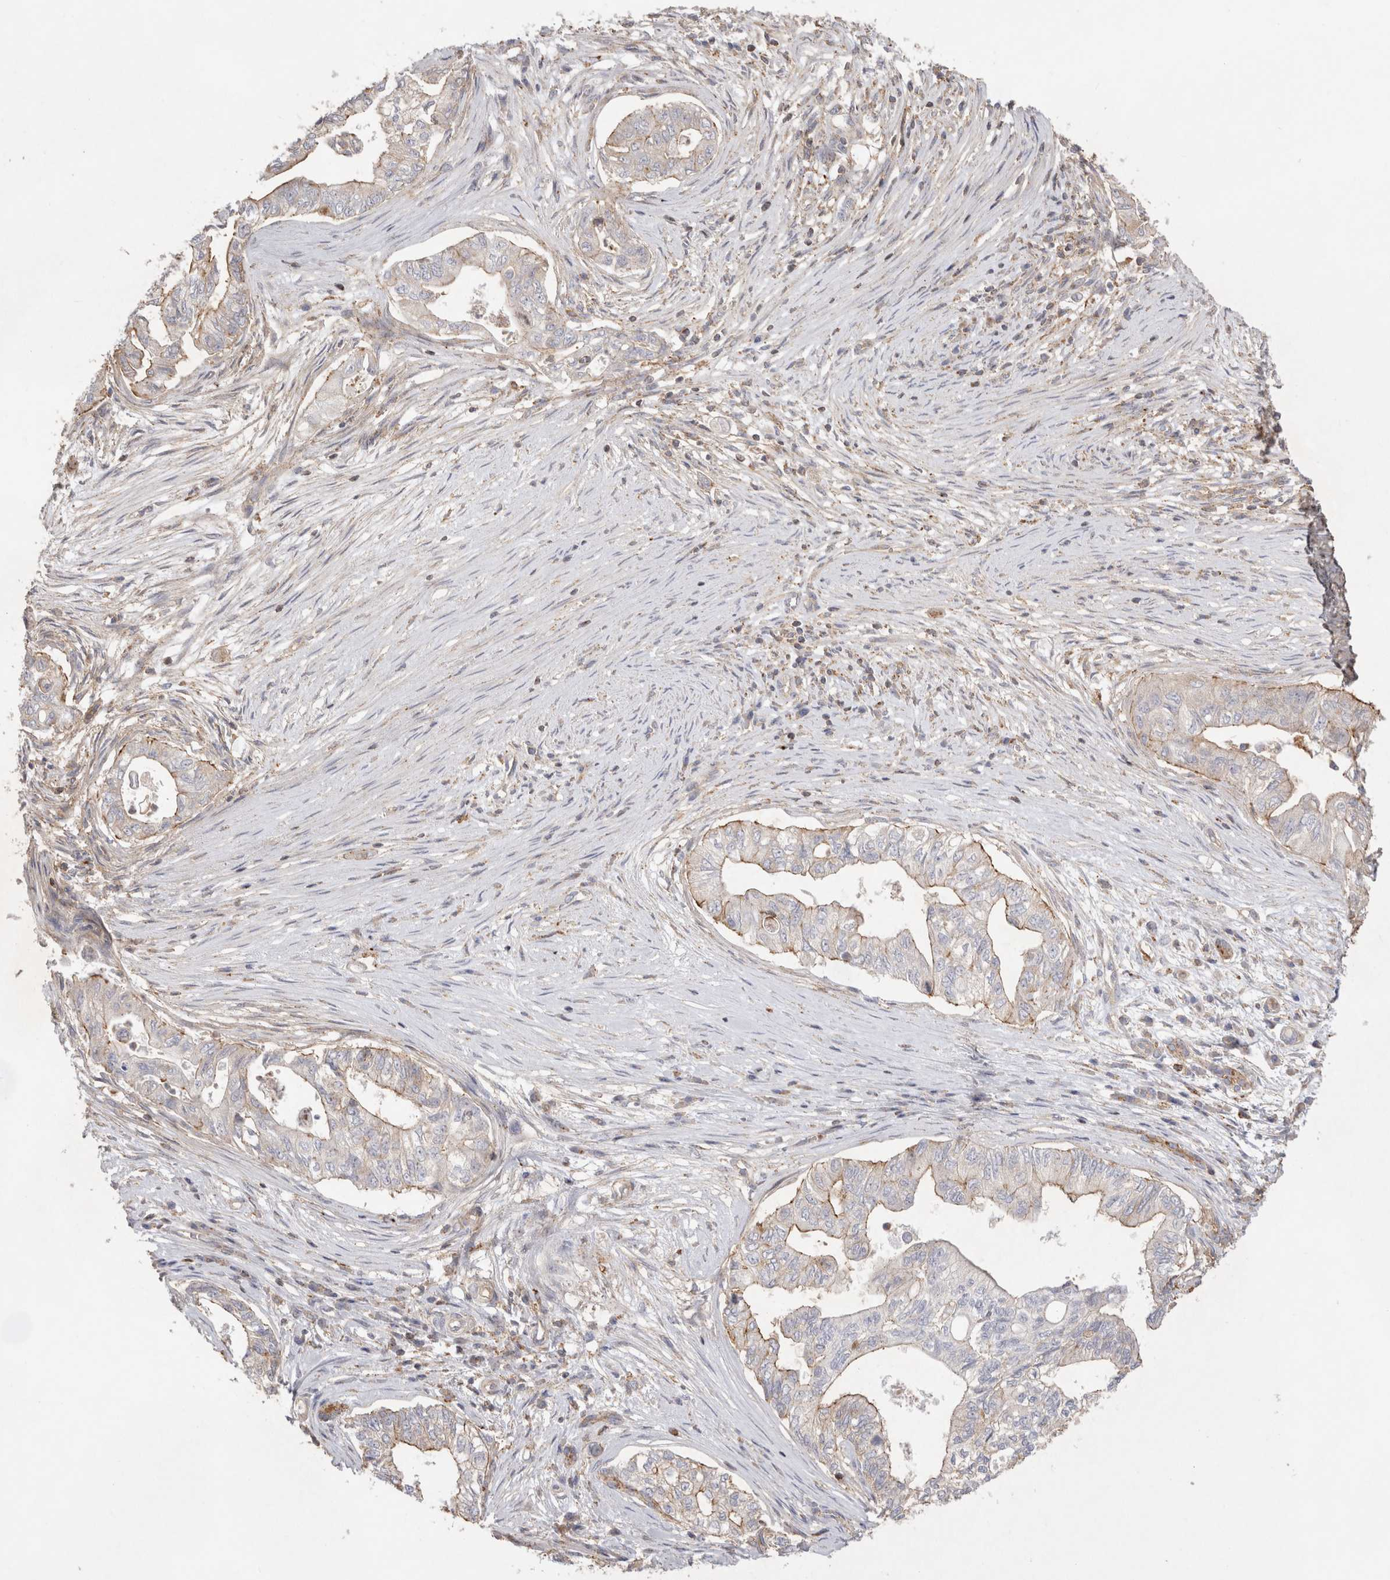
{"staining": {"intensity": "moderate", "quantity": "<25%", "location": "cytoplasmic/membranous"}, "tissue": "pancreatic cancer", "cell_type": "Tumor cells", "image_type": "cancer", "snomed": [{"axis": "morphology", "description": "Adenocarcinoma, NOS"}, {"axis": "topography", "description": "Pancreas"}], "caption": "Immunohistochemistry histopathology image of human pancreatic cancer (adenocarcinoma) stained for a protein (brown), which displays low levels of moderate cytoplasmic/membranous expression in about <25% of tumor cells.", "gene": "CHMP6", "patient": {"sex": "male", "age": 72}}